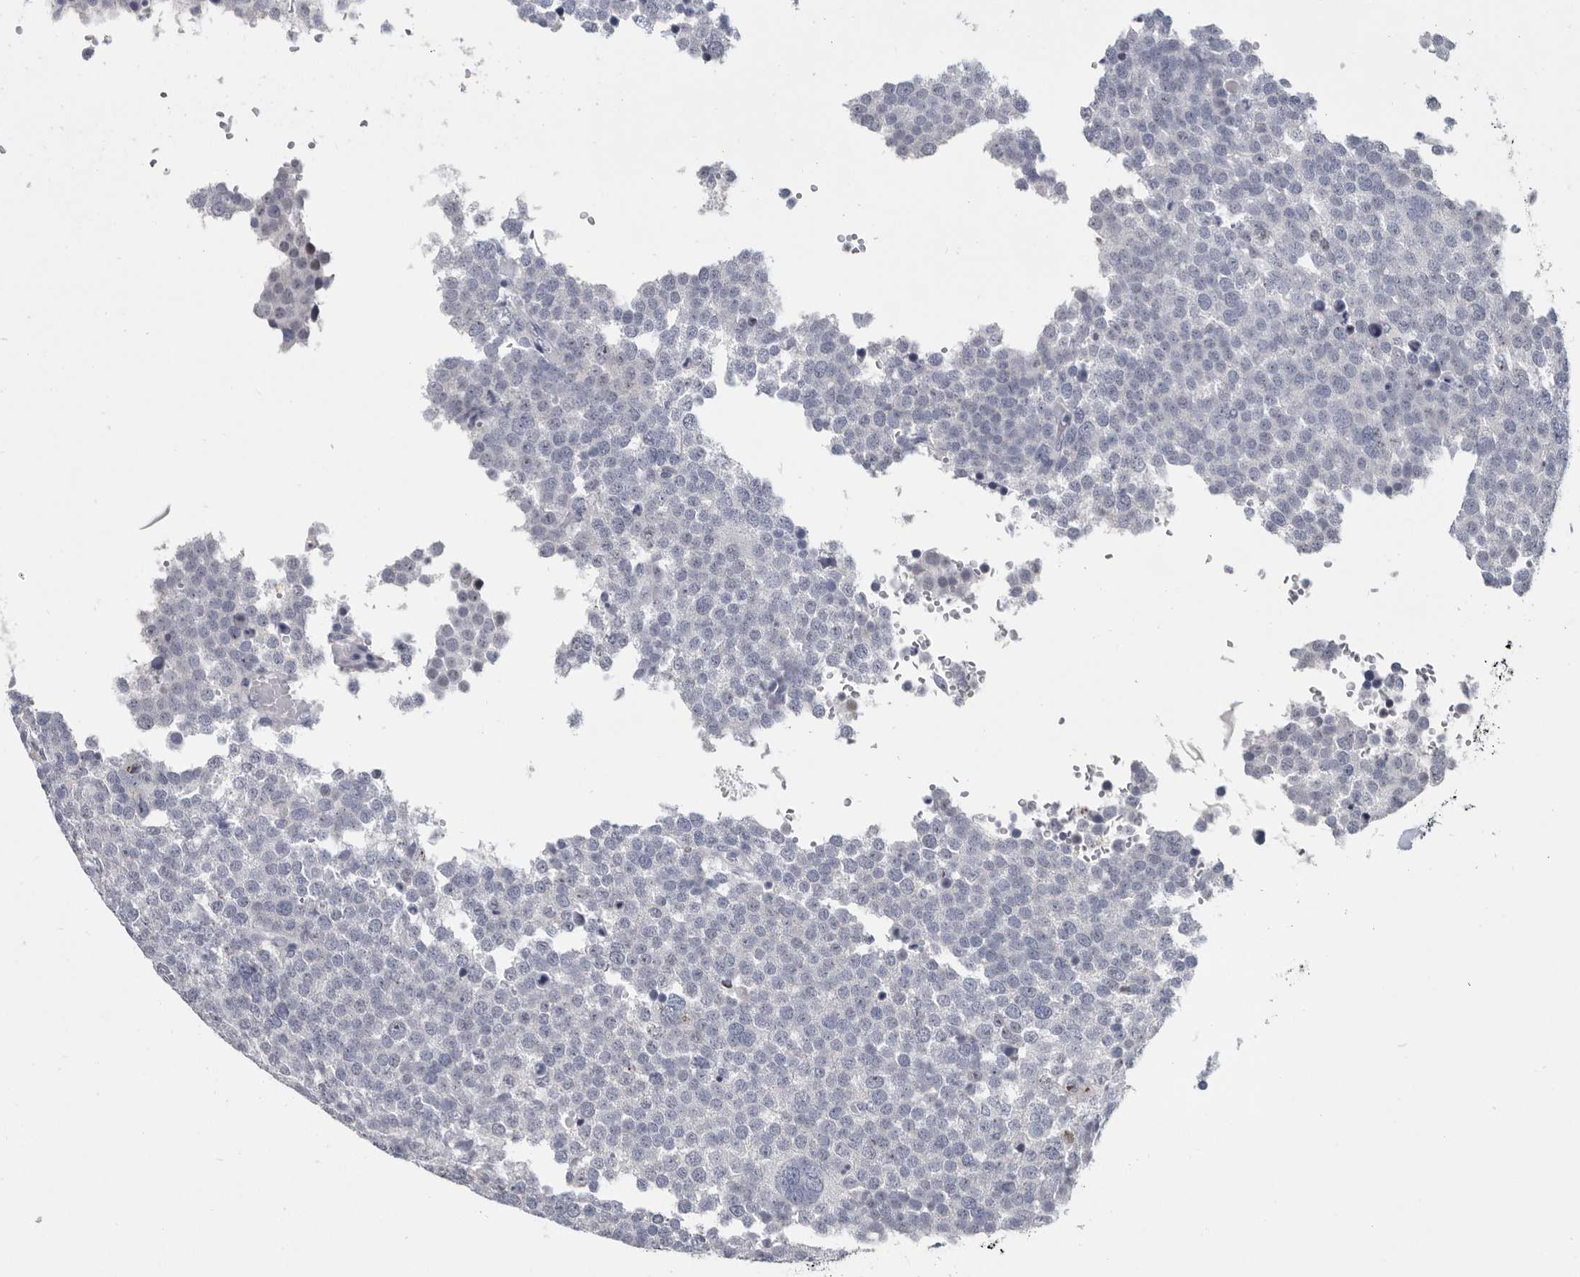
{"staining": {"intensity": "negative", "quantity": "none", "location": "none"}, "tissue": "testis cancer", "cell_type": "Tumor cells", "image_type": "cancer", "snomed": [{"axis": "morphology", "description": "Seminoma, NOS"}, {"axis": "topography", "description": "Testis"}], "caption": "Immunohistochemical staining of human testis cancer displays no significant staining in tumor cells.", "gene": "WRAP73", "patient": {"sex": "male", "age": 71}}